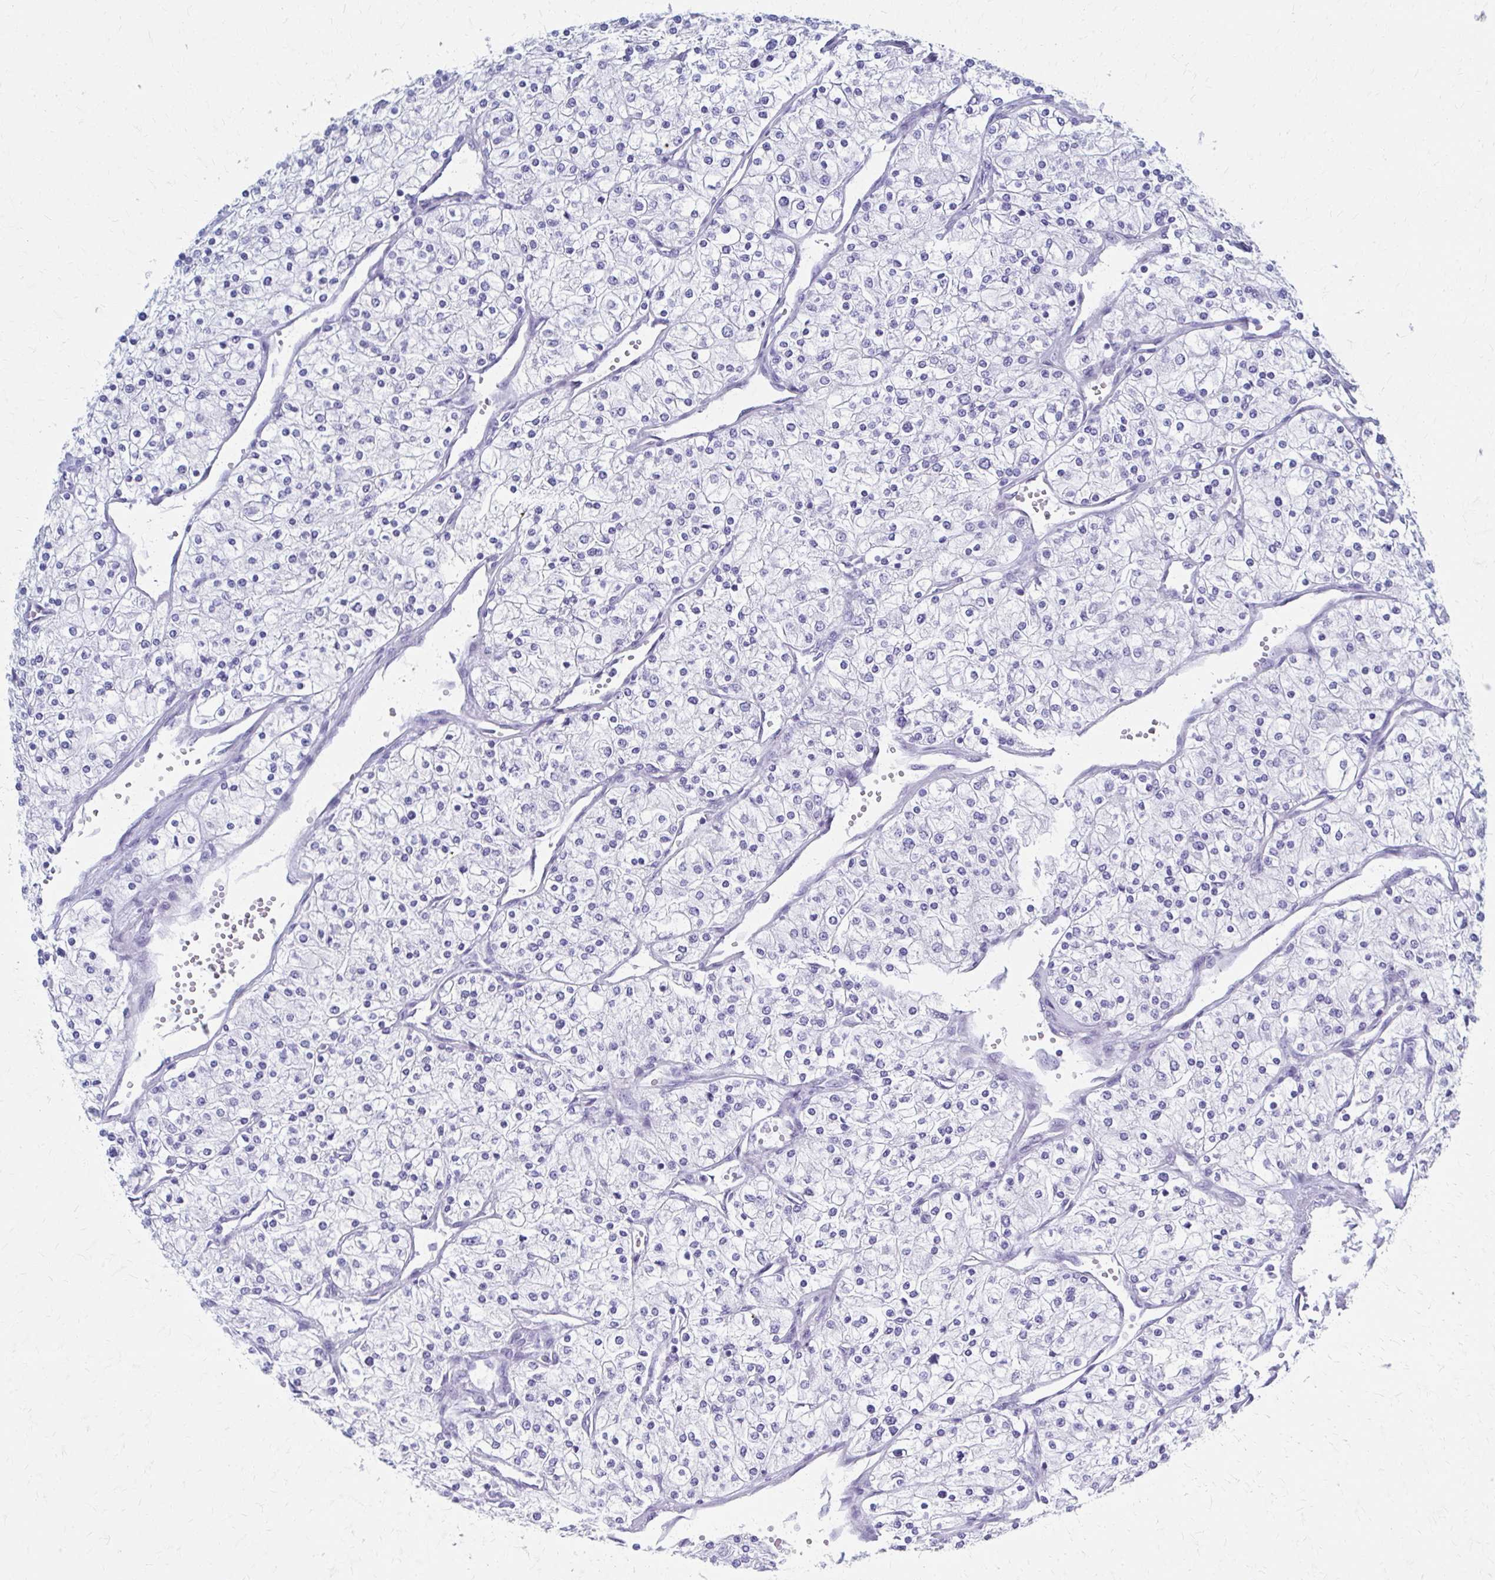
{"staining": {"intensity": "negative", "quantity": "none", "location": "none"}, "tissue": "renal cancer", "cell_type": "Tumor cells", "image_type": "cancer", "snomed": [{"axis": "morphology", "description": "Adenocarcinoma, NOS"}, {"axis": "topography", "description": "Kidney"}], "caption": "Tumor cells show no significant positivity in renal adenocarcinoma.", "gene": "CELF5", "patient": {"sex": "male", "age": 80}}